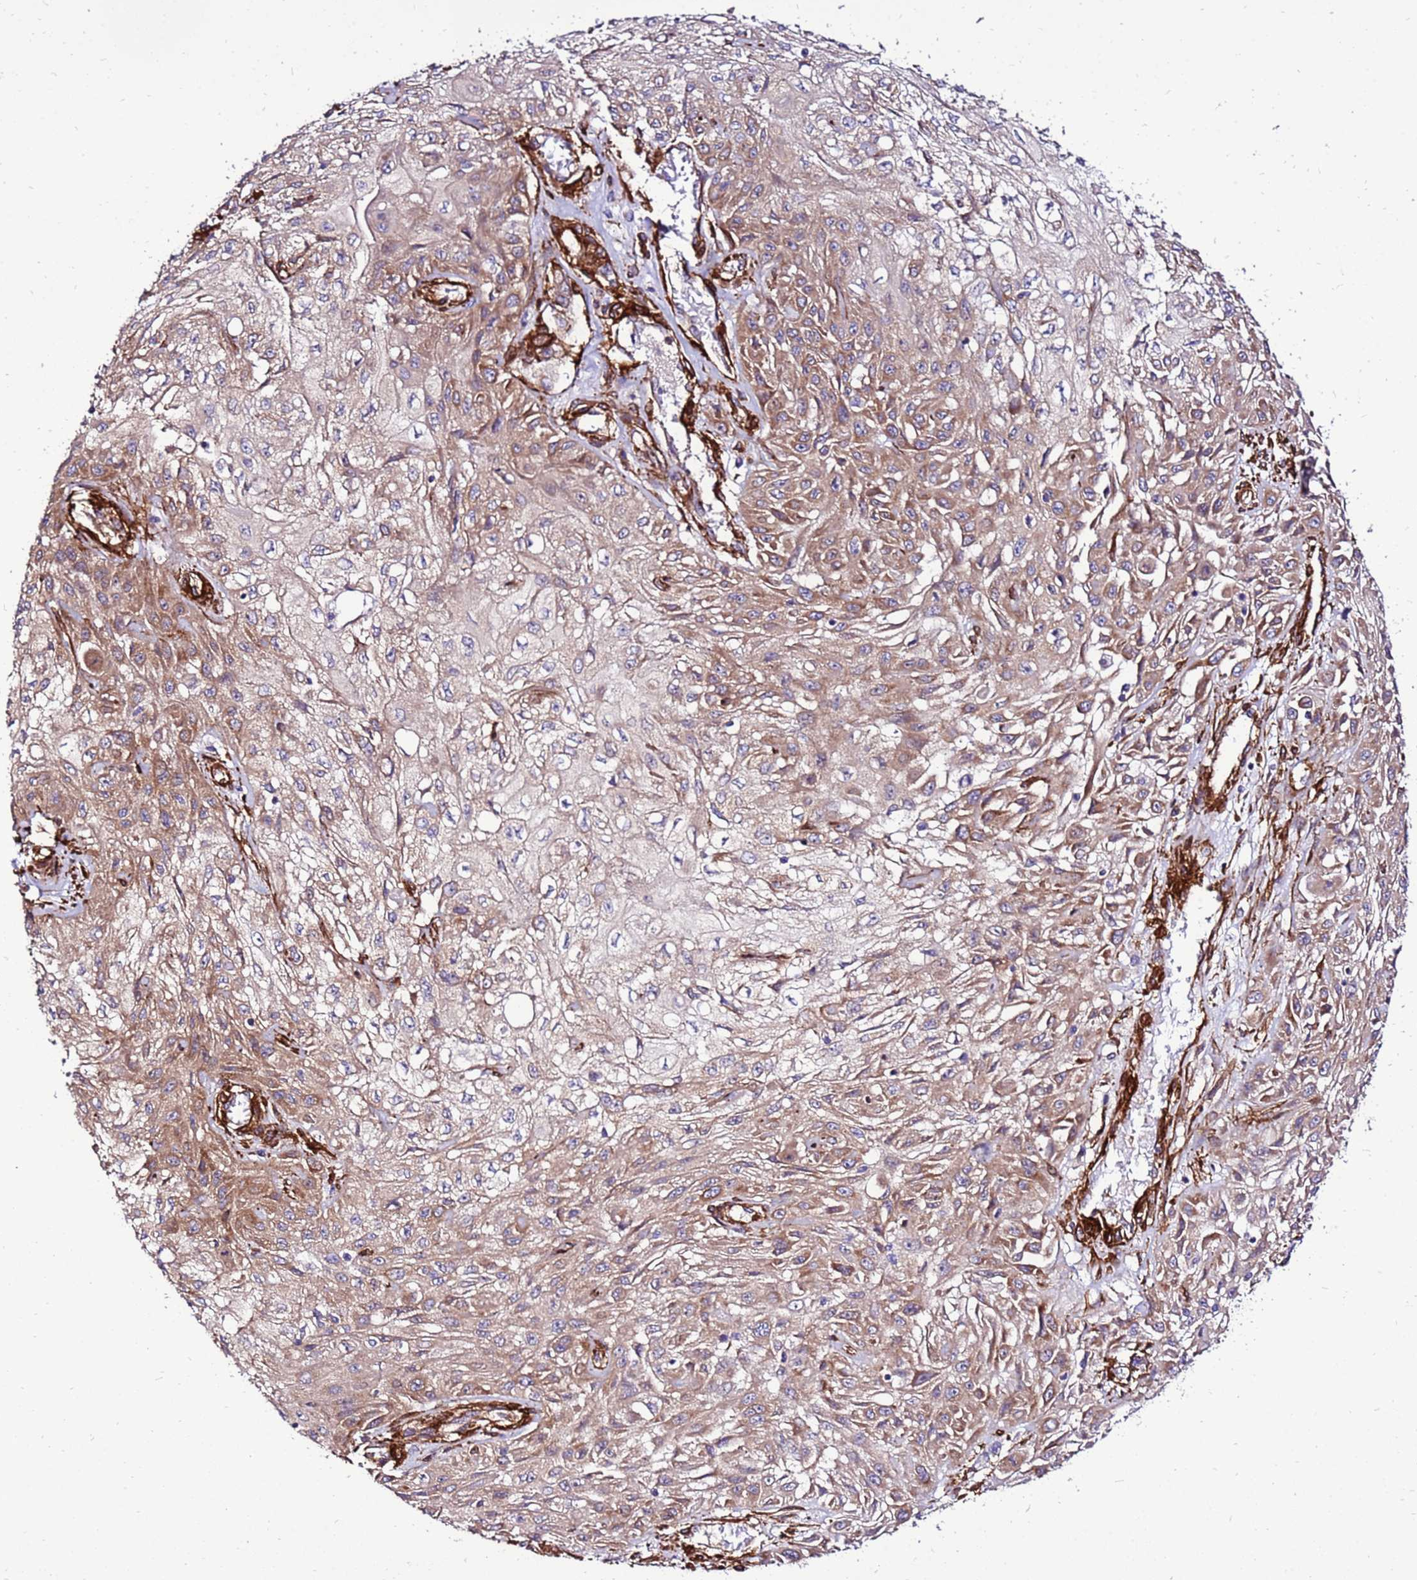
{"staining": {"intensity": "moderate", "quantity": ">75%", "location": "cytoplasmic/membranous"}, "tissue": "skin cancer", "cell_type": "Tumor cells", "image_type": "cancer", "snomed": [{"axis": "morphology", "description": "Squamous cell carcinoma, NOS"}, {"axis": "morphology", "description": "Squamous cell carcinoma, metastatic, NOS"}, {"axis": "topography", "description": "Skin"}, {"axis": "topography", "description": "Lymph node"}], "caption": "Skin cancer was stained to show a protein in brown. There is medium levels of moderate cytoplasmic/membranous staining in about >75% of tumor cells.", "gene": "EI24", "patient": {"sex": "male", "age": 75}}